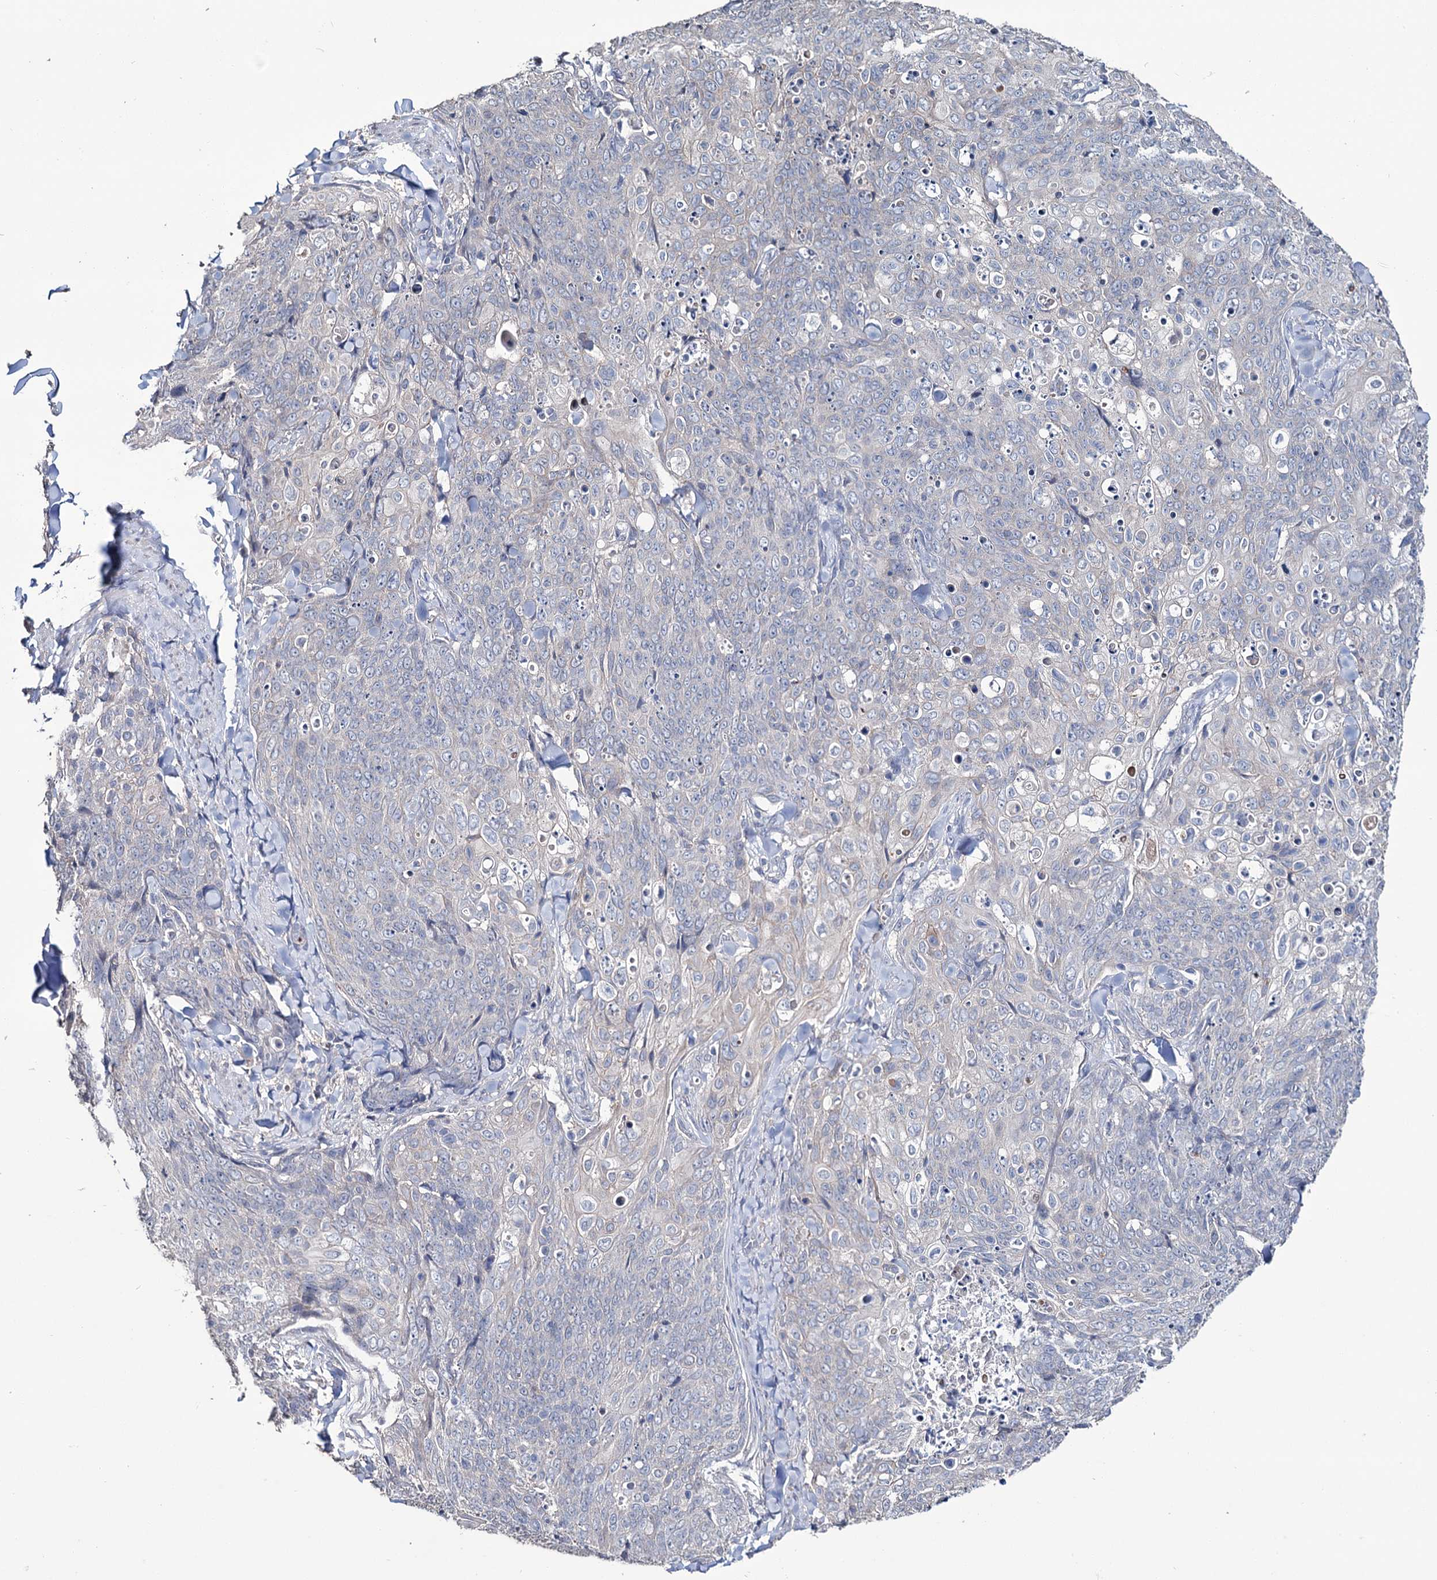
{"staining": {"intensity": "negative", "quantity": "none", "location": "none"}, "tissue": "skin cancer", "cell_type": "Tumor cells", "image_type": "cancer", "snomed": [{"axis": "morphology", "description": "Squamous cell carcinoma, NOS"}, {"axis": "topography", "description": "Skin"}, {"axis": "topography", "description": "Vulva"}], "caption": "IHC photomicrograph of neoplastic tissue: squamous cell carcinoma (skin) stained with DAB exhibits no significant protein expression in tumor cells. (Immunohistochemistry, brightfield microscopy, high magnification).", "gene": "EPB41L5", "patient": {"sex": "female", "age": 85}}